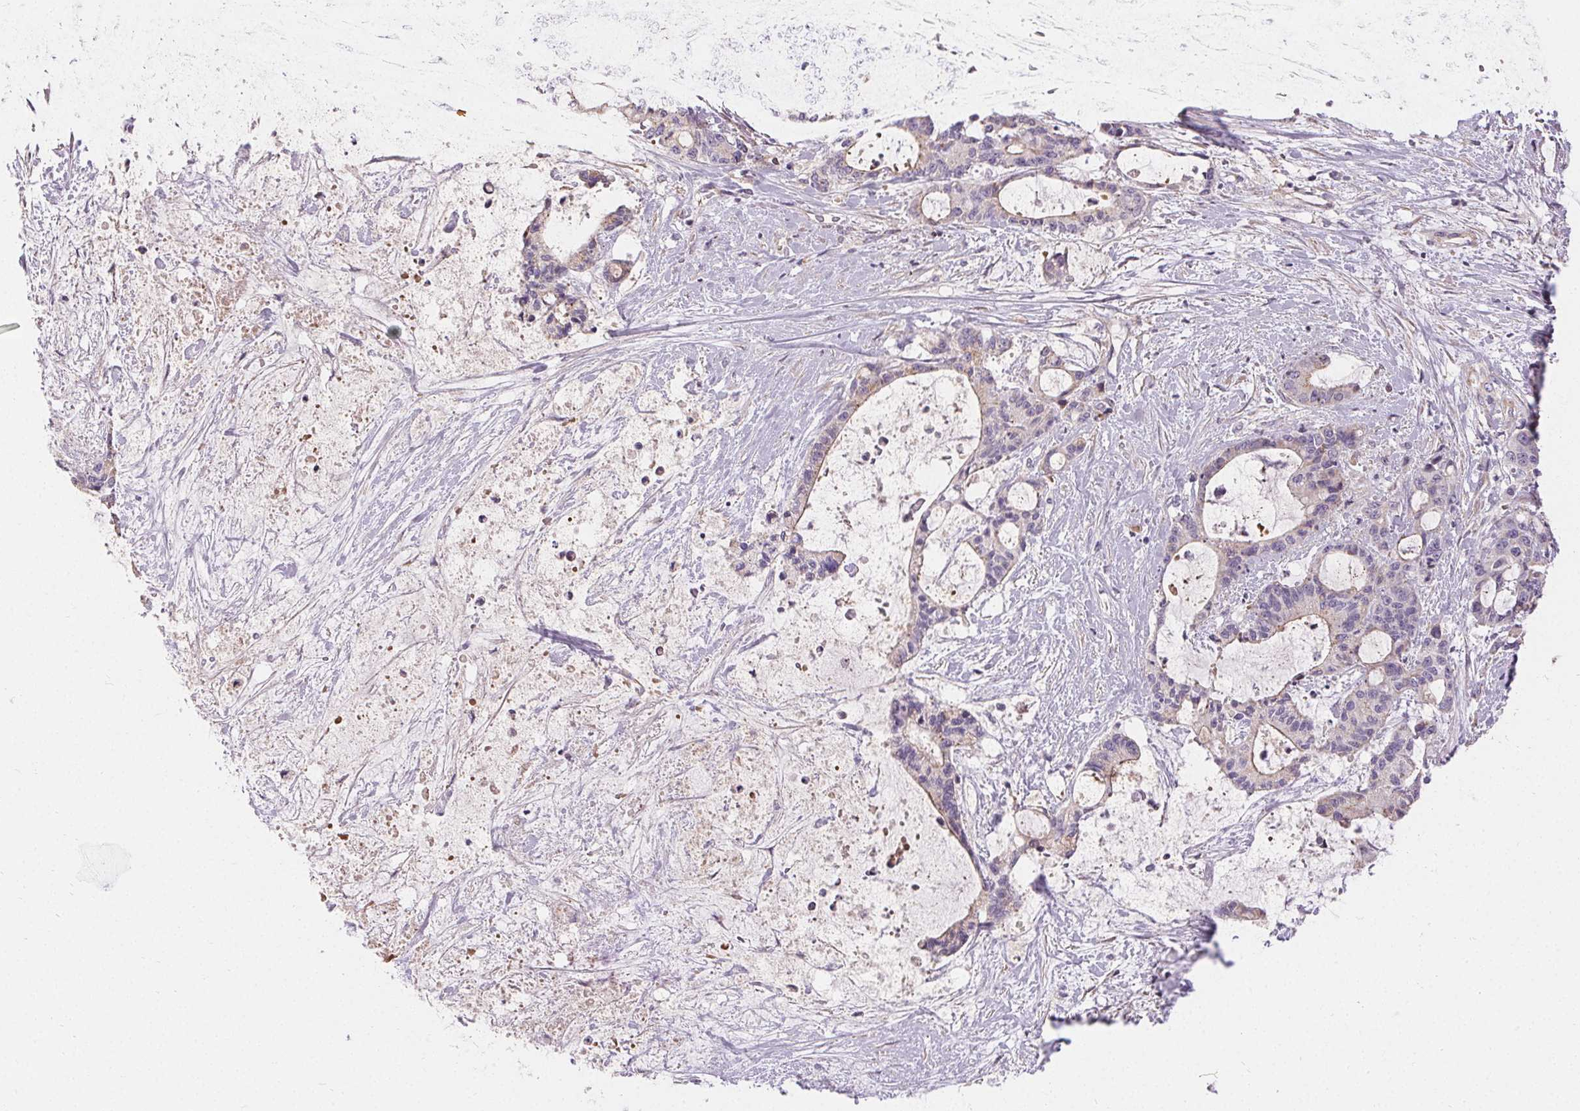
{"staining": {"intensity": "weak", "quantity": "<25%", "location": "cytoplasmic/membranous"}, "tissue": "liver cancer", "cell_type": "Tumor cells", "image_type": "cancer", "snomed": [{"axis": "morphology", "description": "Normal tissue, NOS"}, {"axis": "morphology", "description": "Cholangiocarcinoma"}, {"axis": "topography", "description": "Liver"}, {"axis": "topography", "description": "Peripheral nerve tissue"}], "caption": "DAB immunohistochemical staining of human liver cholangiocarcinoma displays no significant positivity in tumor cells.", "gene": "APLP1", "patient": {"sex": "female", "age": 73}}